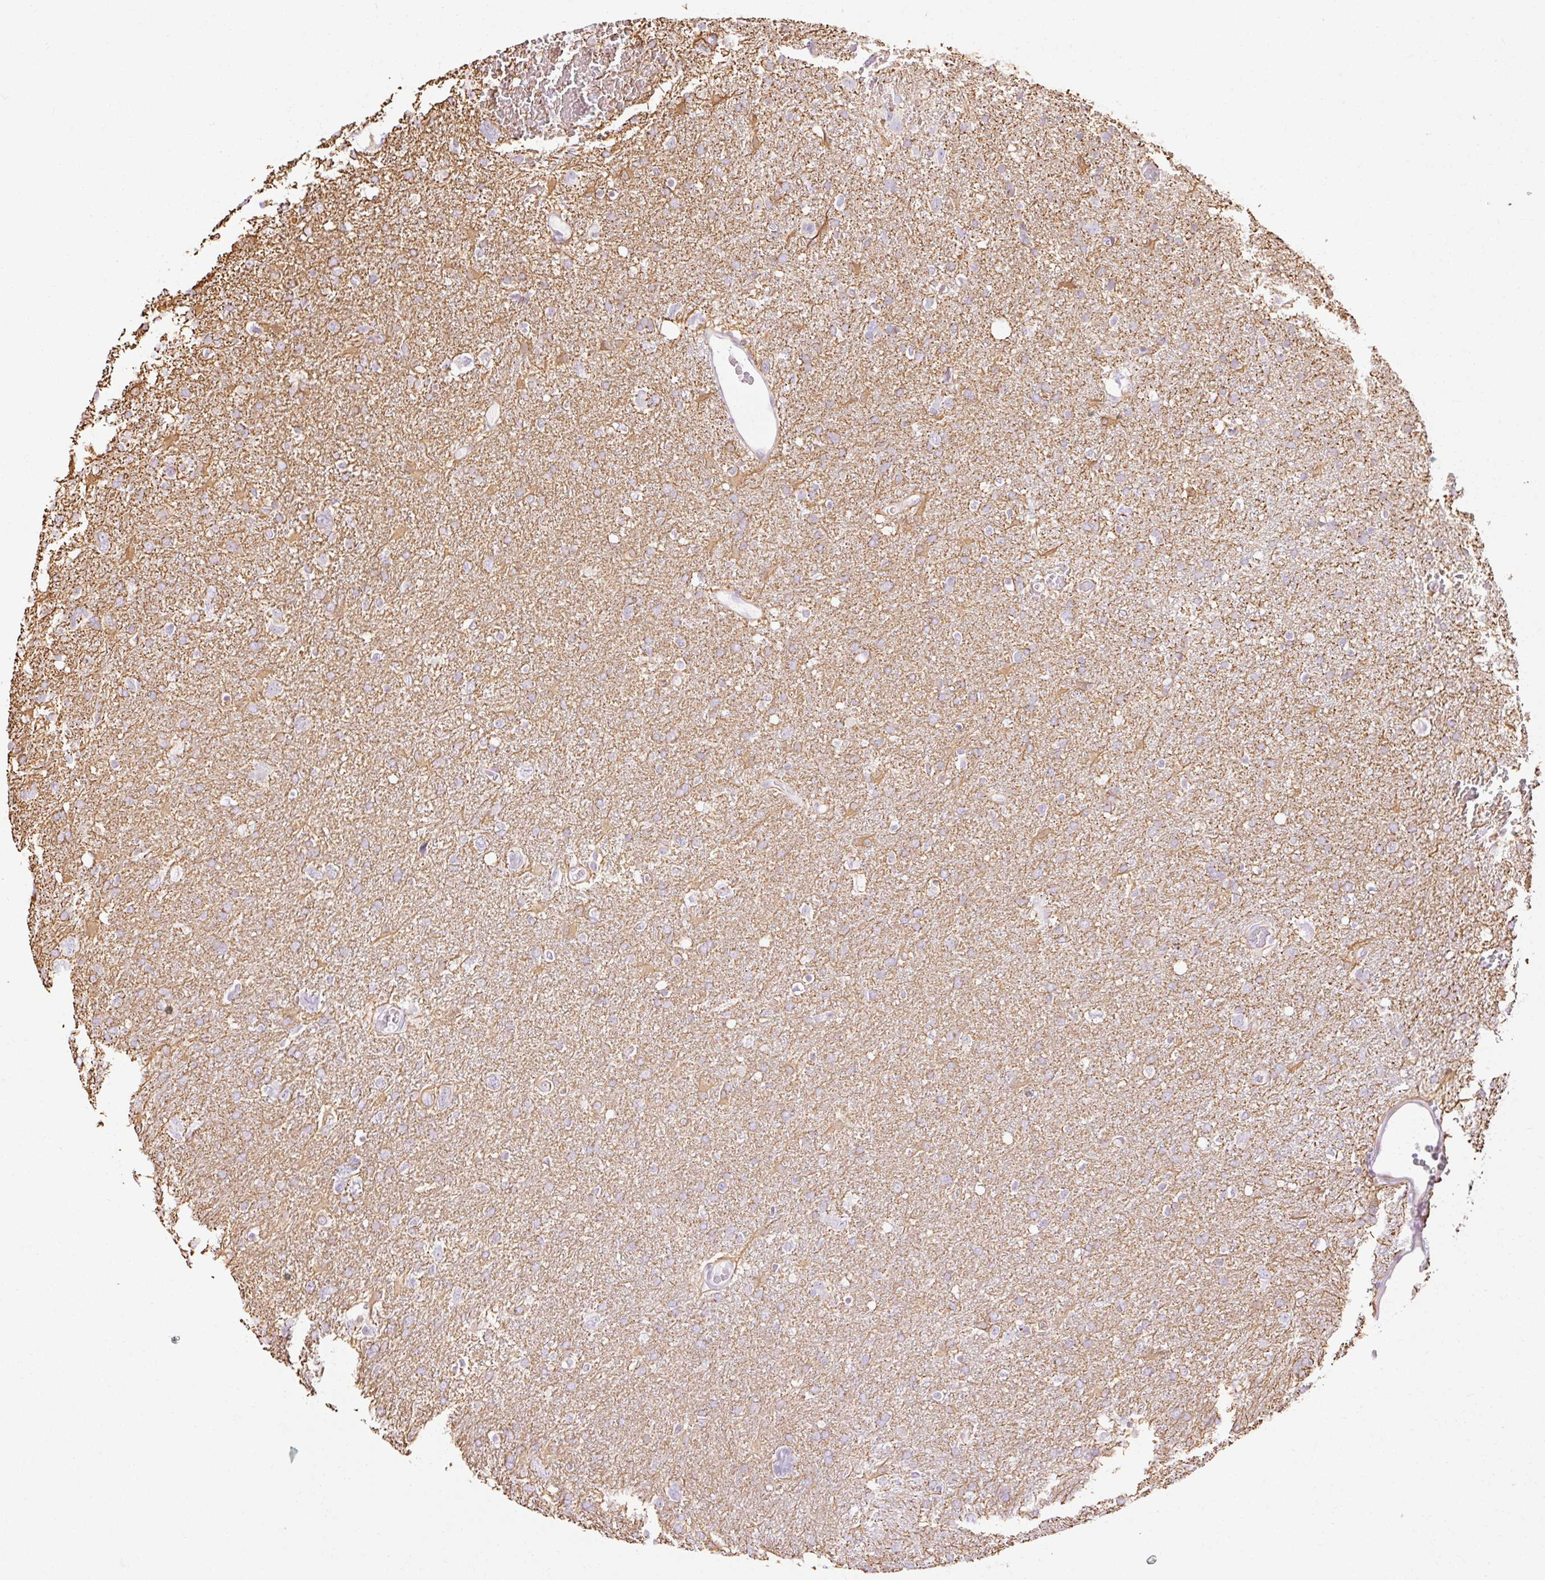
{"staining": {"intensity": "negative", "quantity": "none", "location": "none"}, "tissue": "glioma", "cell_type": "Tumor cells", "image_type": "cancer", "snomed": [{"axis": "morphology", "description": "Glioma, malignant, High grade"}, {"axis": "topography", "description": "Brain"}], "caption": "Immunohistochemistry micrograph of high-grade glioma (malignant) stained for a protein (brown), which displays no positivity in tumor cells. (DAB immunohistochemistry (IHC) visualized using brightfield microscopy, high magnification).", "gene": "C3orf49", "patient": {"sex": "male", "age": 61}}